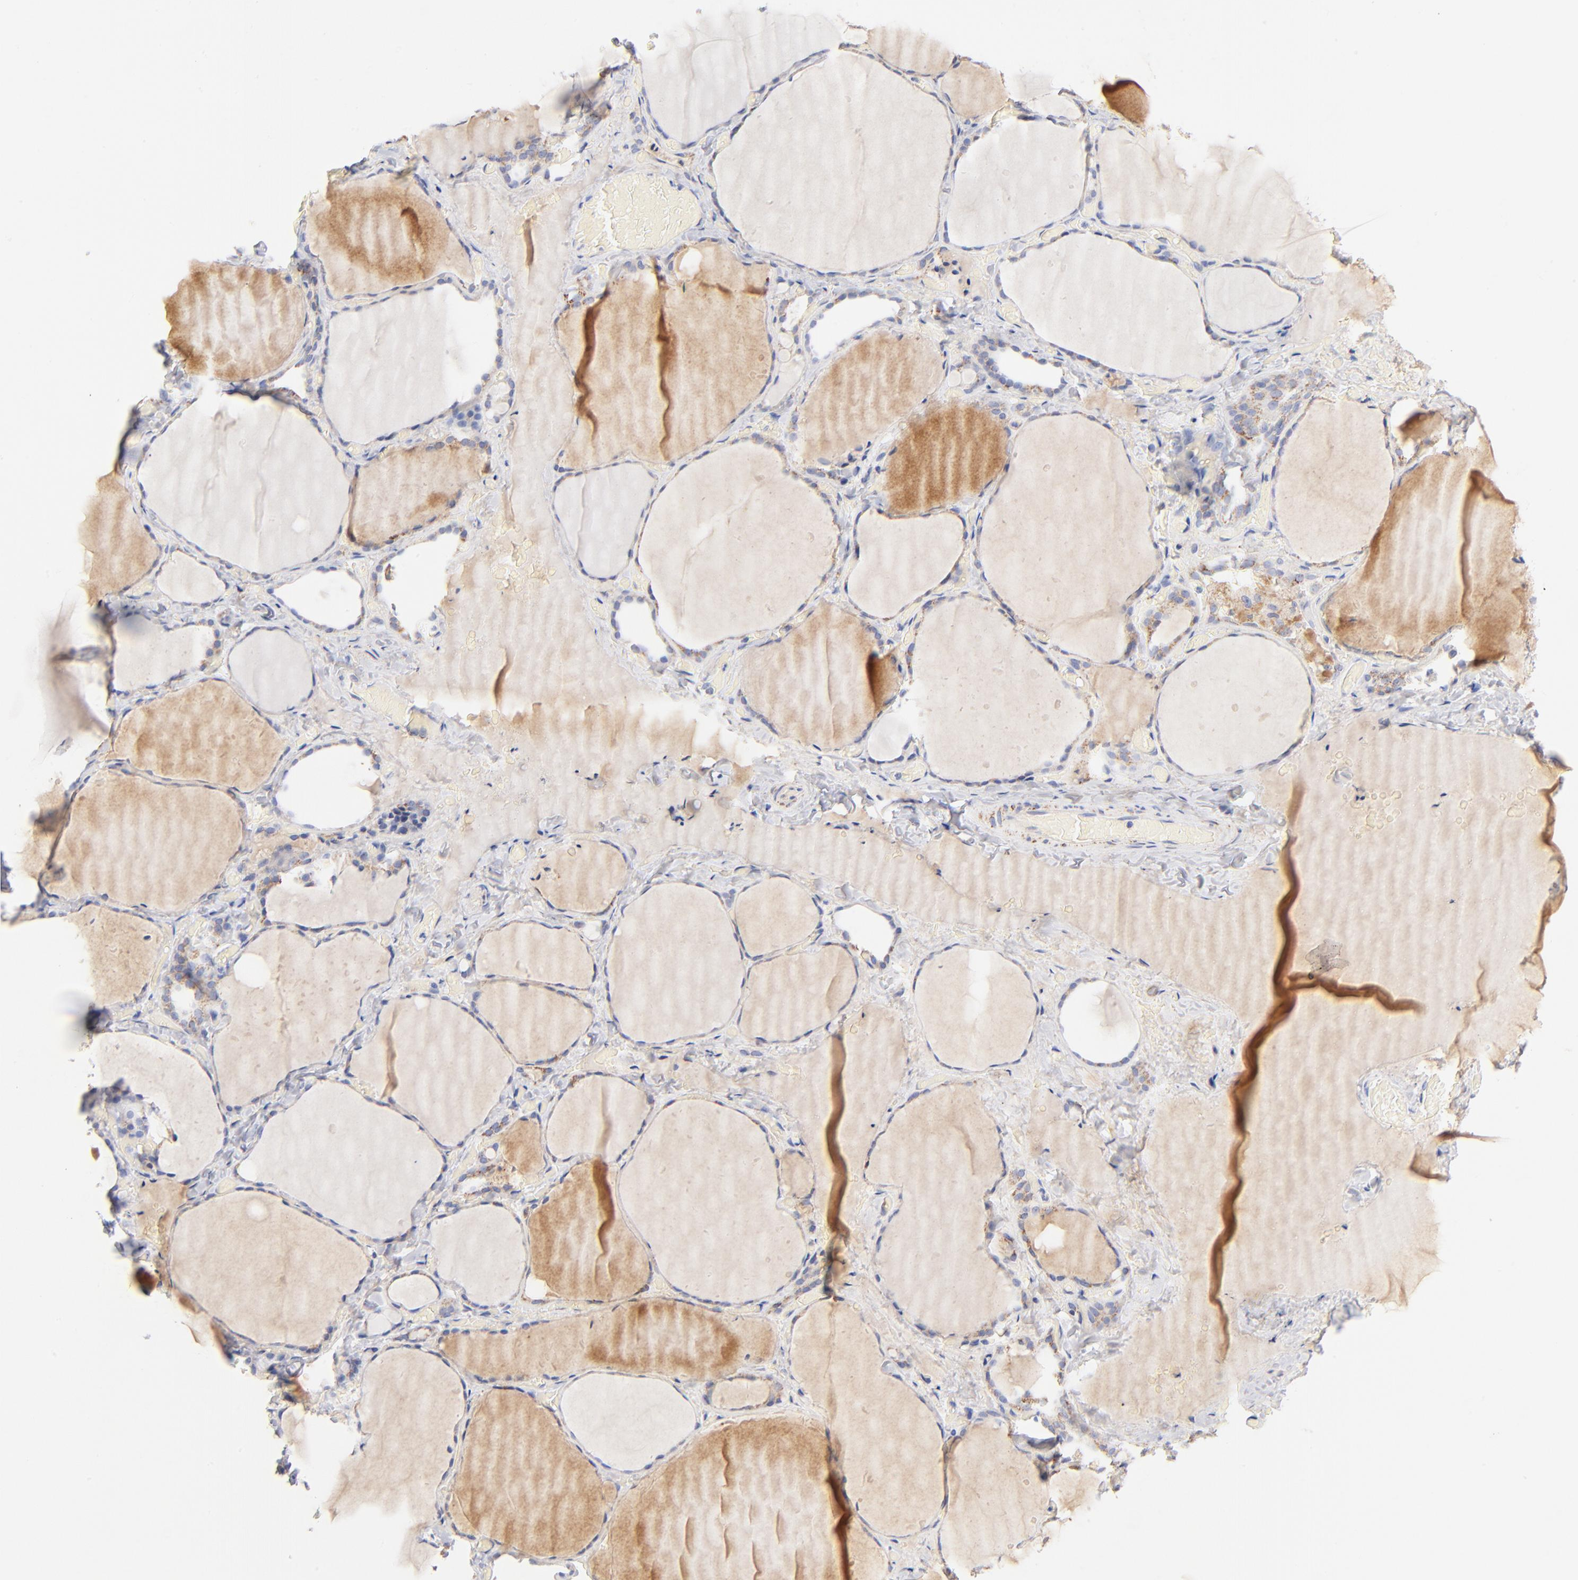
{"staining": {"intensity": "moderate", "quantity": "<25%", "location": "cytoplasmic/membranous"}, "tissue": "thyroid gland", "cell_type": "Glandular cells", "image_type": "normal", "snomed": [{"axis": "morphology", "description": "Normal tissue, NOS"}, {"axis": "topography", "description": "Thyroid gland"}], "caption": "A brown stain shows moderate cytoplasmic/membranous staining of a protein in glandular cells of unremarkable thyroid gland.", "gene": "DLAT", "patient": {"sex": "female", "age": 22}}